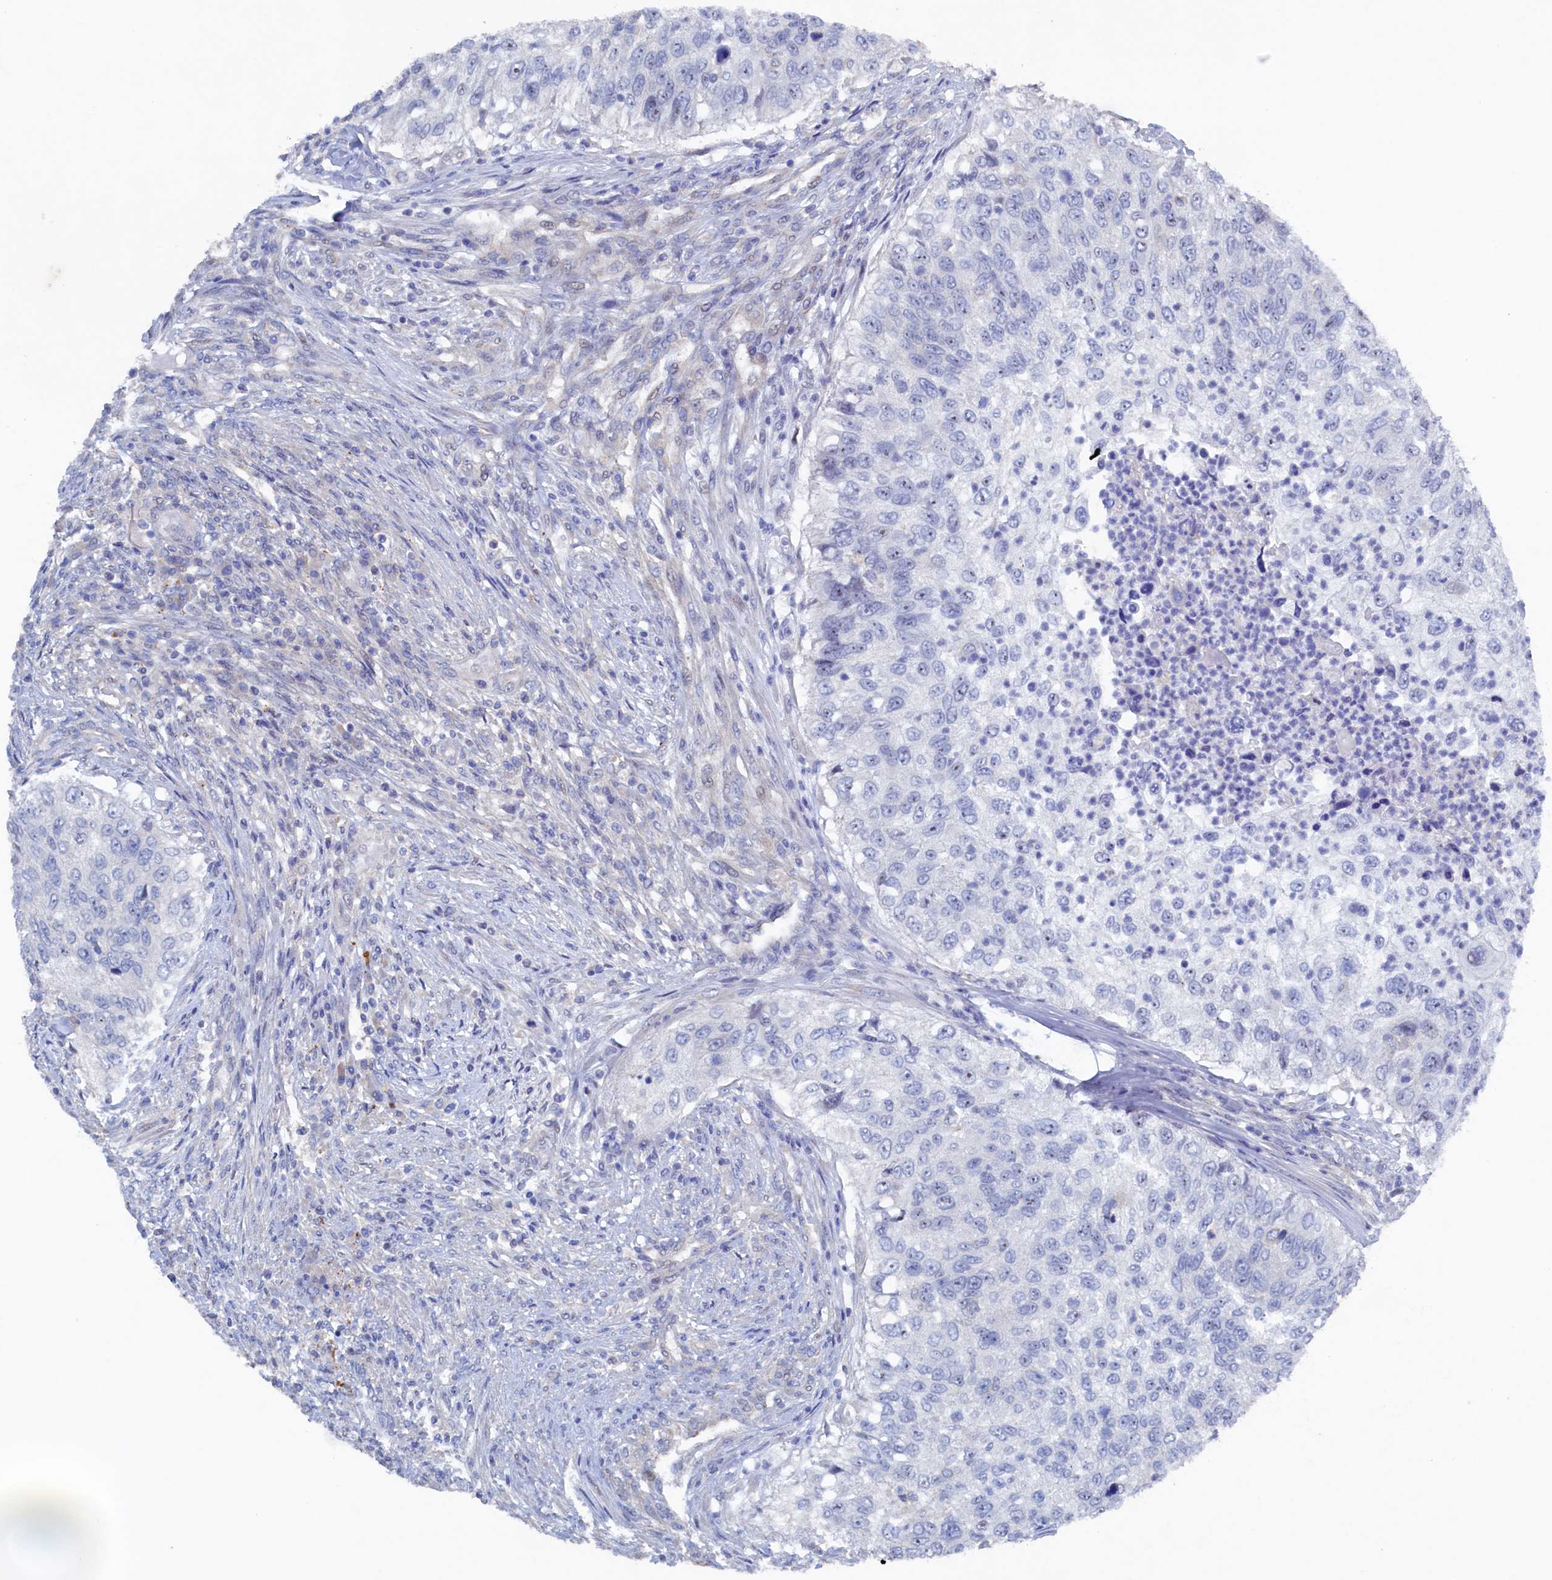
{"staining": {"intensity": "negative", "quantity": "none", "location": "none"}, "tissue": "urothelial cancer", "cell_type": "Tumor cells", "image_type": "cancer", "snomed": [{"axis": "morphology", "description": "Urothelial carcinoma, High grade"}, {"axis": "topography", "description": "Urinary bladder"}], "caption": "This micrograph is of high-grade urothelial carcinoma stained with immunohistochemistry (IHC) to label a protein in brown with the nuclei are counter-stained blue. There is no expression in tumor cells.", "gene": "CBLIF", "patient": {"sex": "female", "age": 60}}